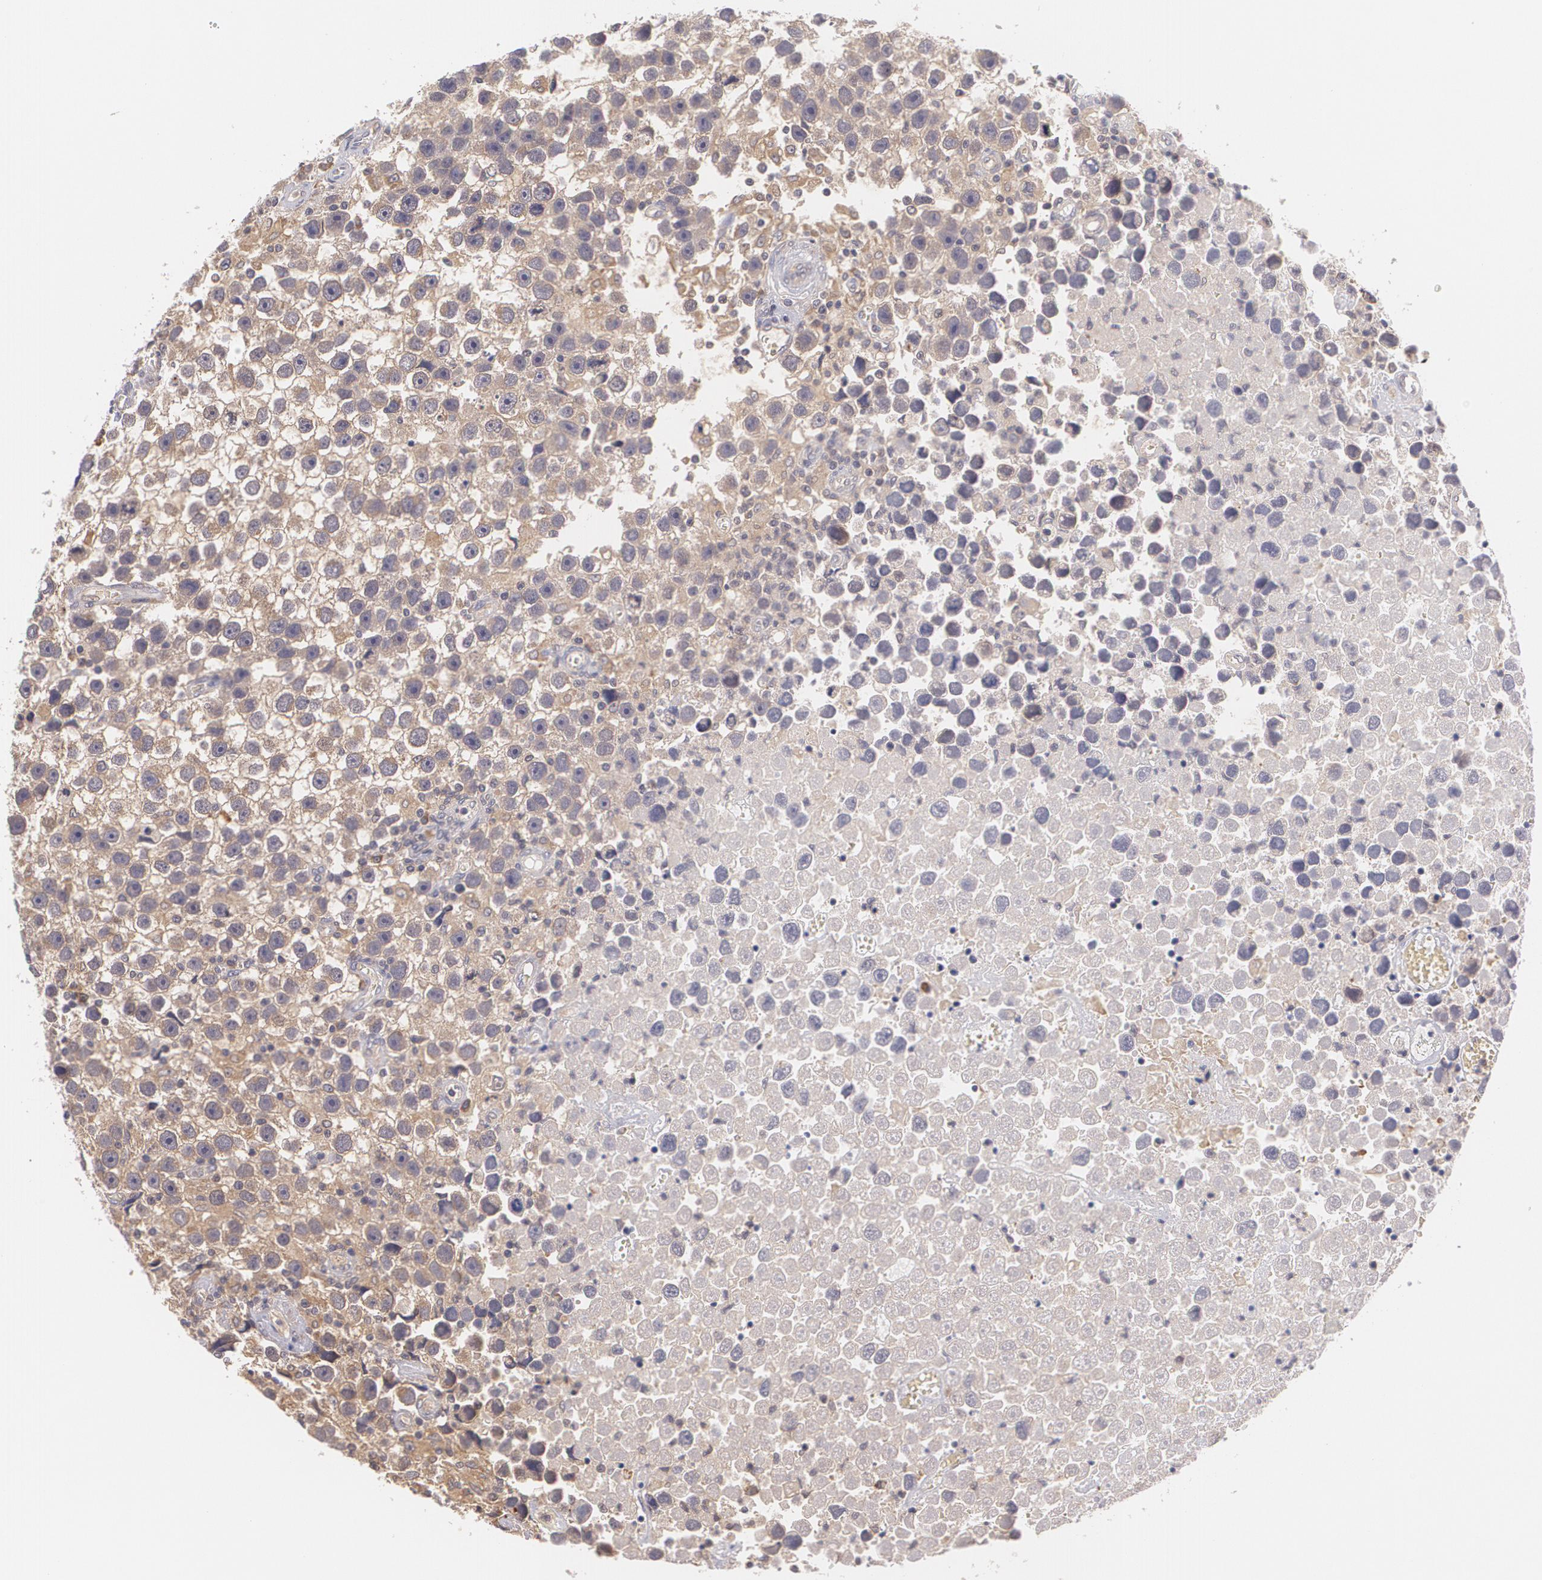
{"staining": {"intensity": "weak", "quantity": ">75%", "location": "cytoplasmic/membranous"}, "tissue": "testis cancer", "cell_type": "Tumor cells", "image_type": "cancer", "snomed": [{"axis": "morphology", "description": "Seminoma, NOS"}, {"axis": "topography", "description": "Testis"}], "caption": "Testis cancer was stained to show a protein in brown. There is low levels of weak cytoplasmic/membranous positivity in about >75% of tumor cells. (DAB IHC with brightfield microscopy, high magnification).", "gene": "CCL17", "patient": {"sex": "male", "age": 43}}